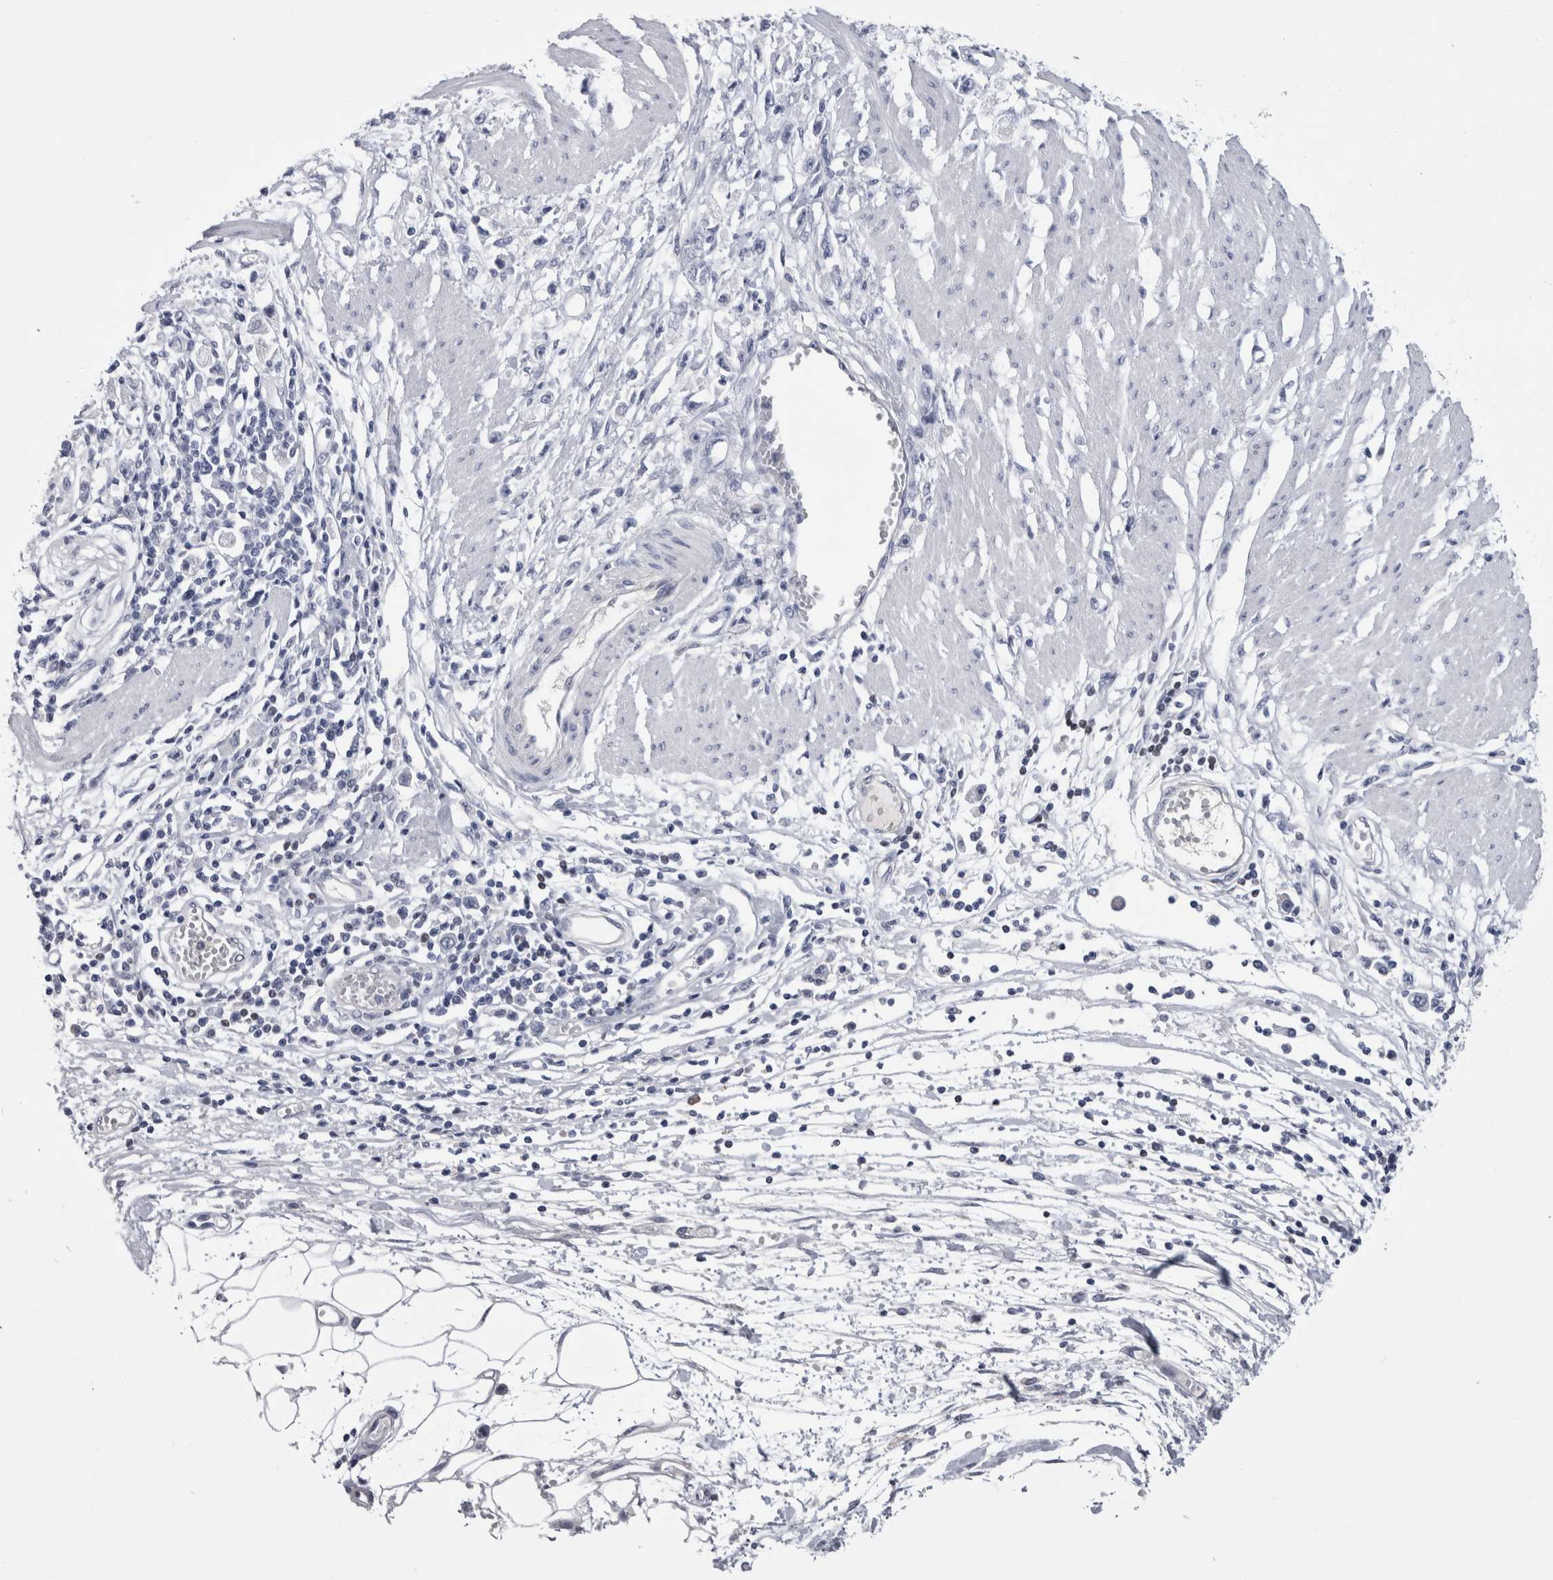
{"staining": {"intensity": "negative", "quantity": "none", "location": "none"}, "tissue": "stomach cancer", "cell_type": "Tumor cells", "image_type": "cancer", "snomed": [{"axis": "morphology", "description": "Adenocarcinoma, NOS"}, {"axis": "topography", "description": "Stomach"}], "caption": "Image shows no protein positivity in tumor cells of adenocarcinoma (stomach) tissue.", "gene": "PAX5", "patient": {"sex": "female", "age": 59}}